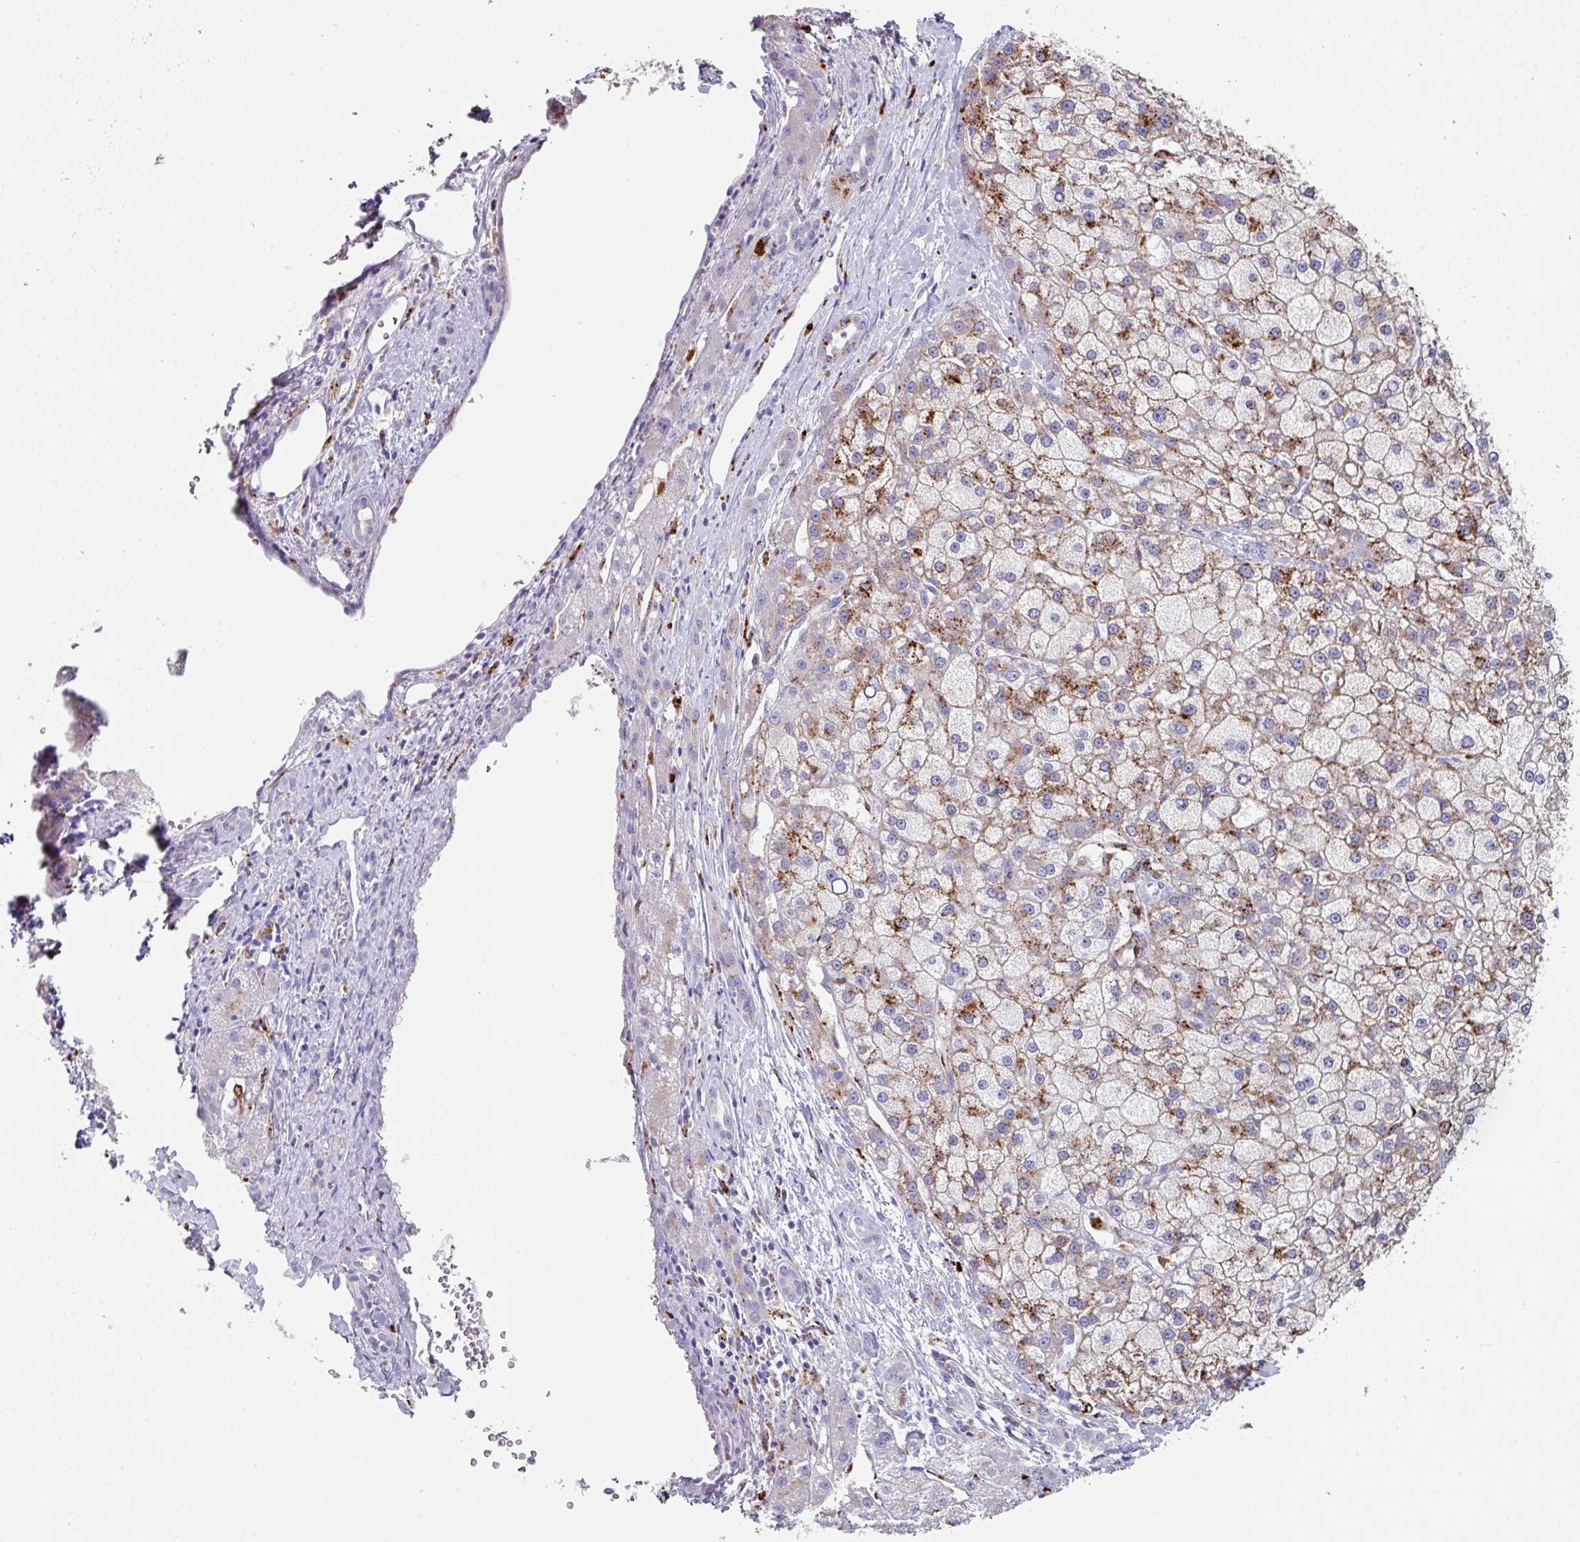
{"staining": {"intensity": "moderate", "quantity": "<25%", "location": "cytoplasmic/membranous"}, "tissue": "liver cancer", "cell_type": "Tumor cells", "image_type": "cancer", "snomed": [{"axis": "morphology", "description": "Carcinoma, Hepatocellular, NOS"}, {"axis": "topography", "description": "Liver"}], "caption": "Liver cancer (hepatocellular carcinoma) tissue demonstrates moderate cytoplasmic/membranous staining in approximately <25% of tumor cells", "gene": "CPVL", "patient": {"sex": "male", "age": 67}}